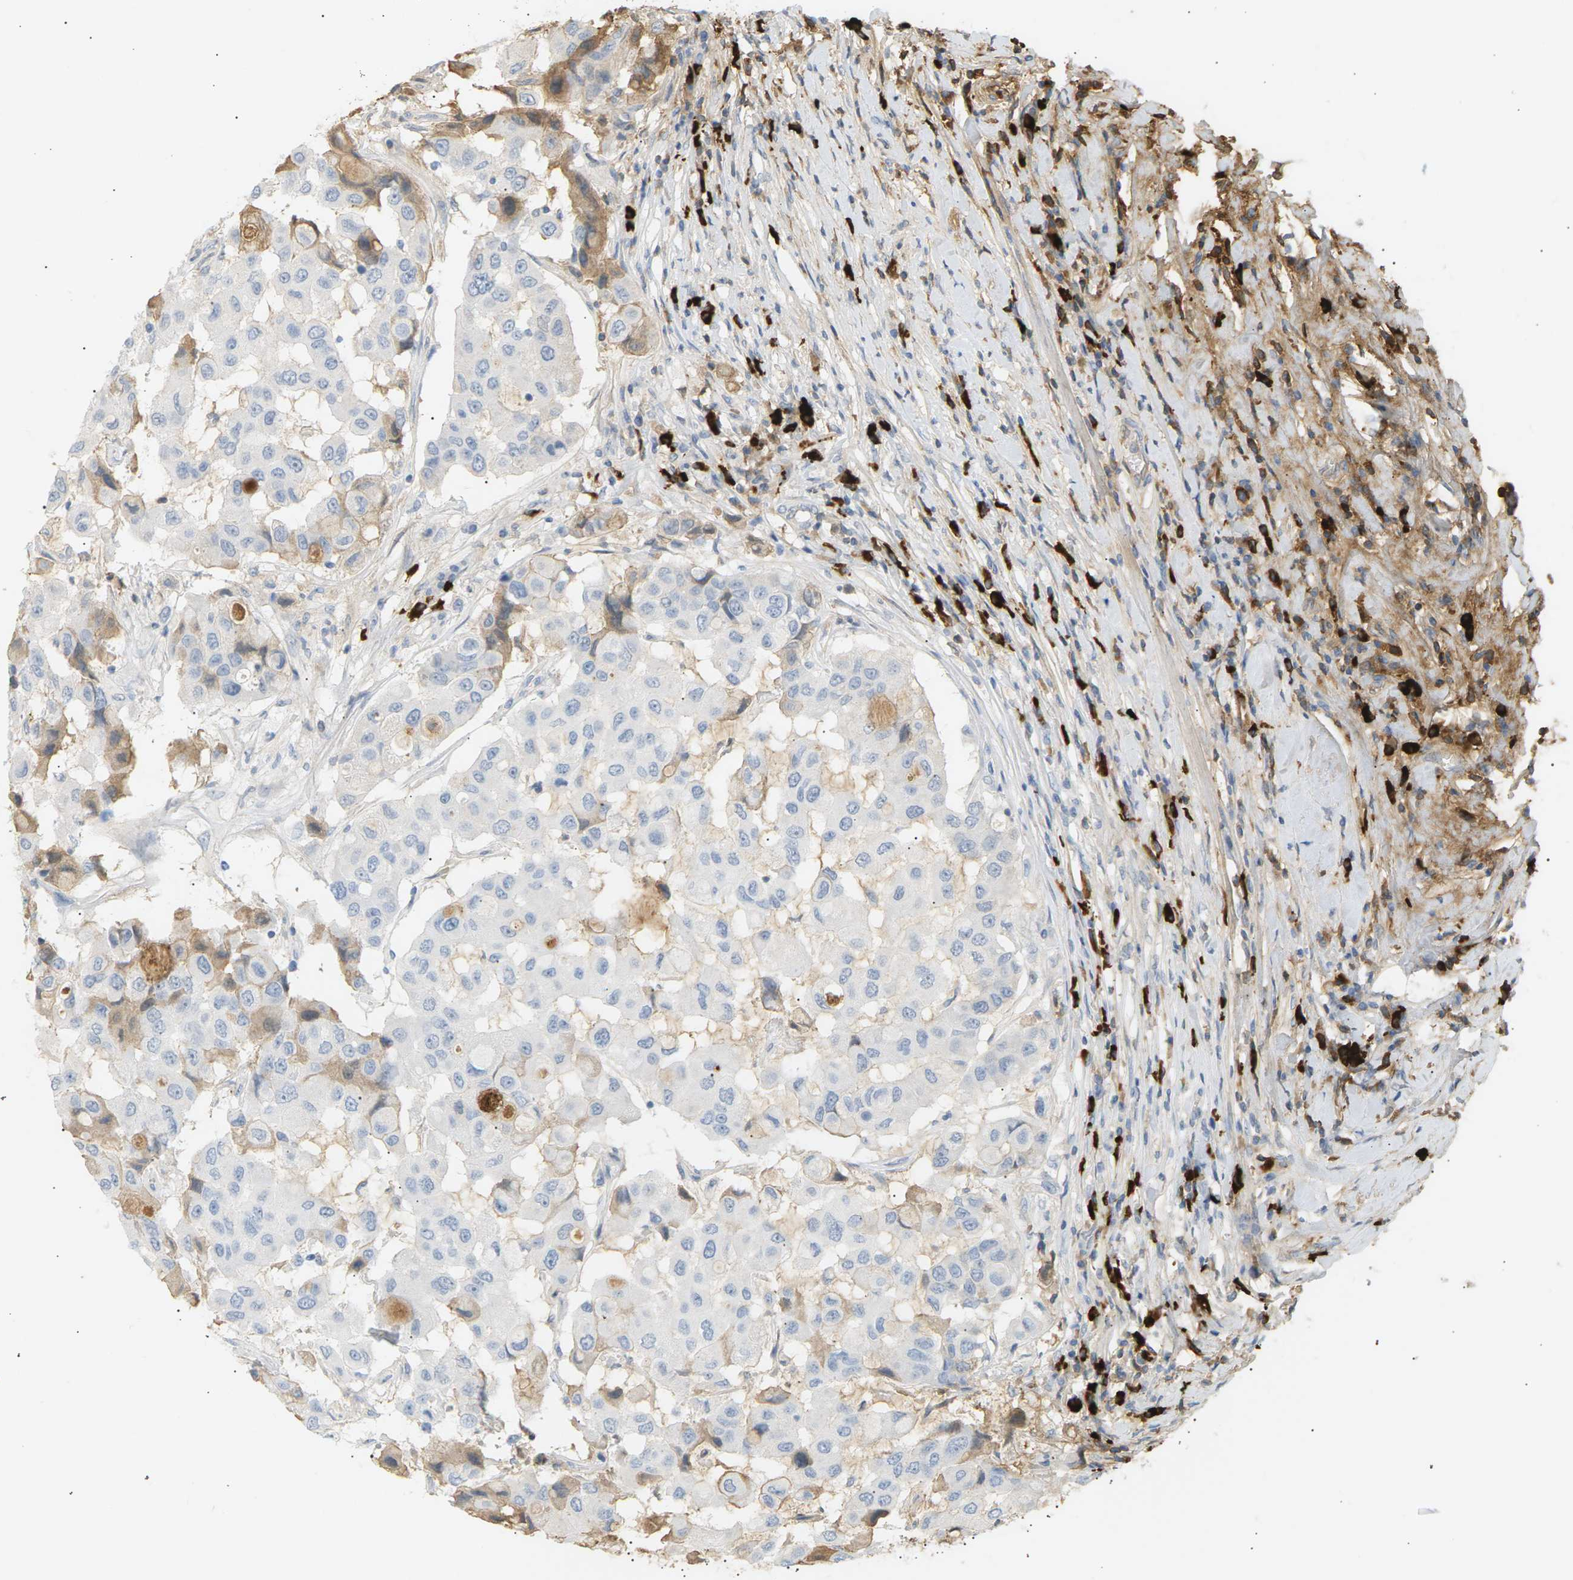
{"staining": {"intensity": "weak", "quantity": "<25%", "location": "cytoplasmic/membranous"}, "tissue": "breast cancer", "cell_type": "Tumor cells", "image_type": "cancer", "snomed": [{"axis": "morphology", "description": "Duct carcinoma"}, {"axis": "topography", "description": "Breast"}], "caption": "Immunohistochemistry image of neoplastic tissue: human breast cancer stained with DAB exhibits no significant protein staining in tumor cells. Nuclei are stained in blue.", "gene": "IGLC3", "patient": {"sex": "female", "age": 27}}